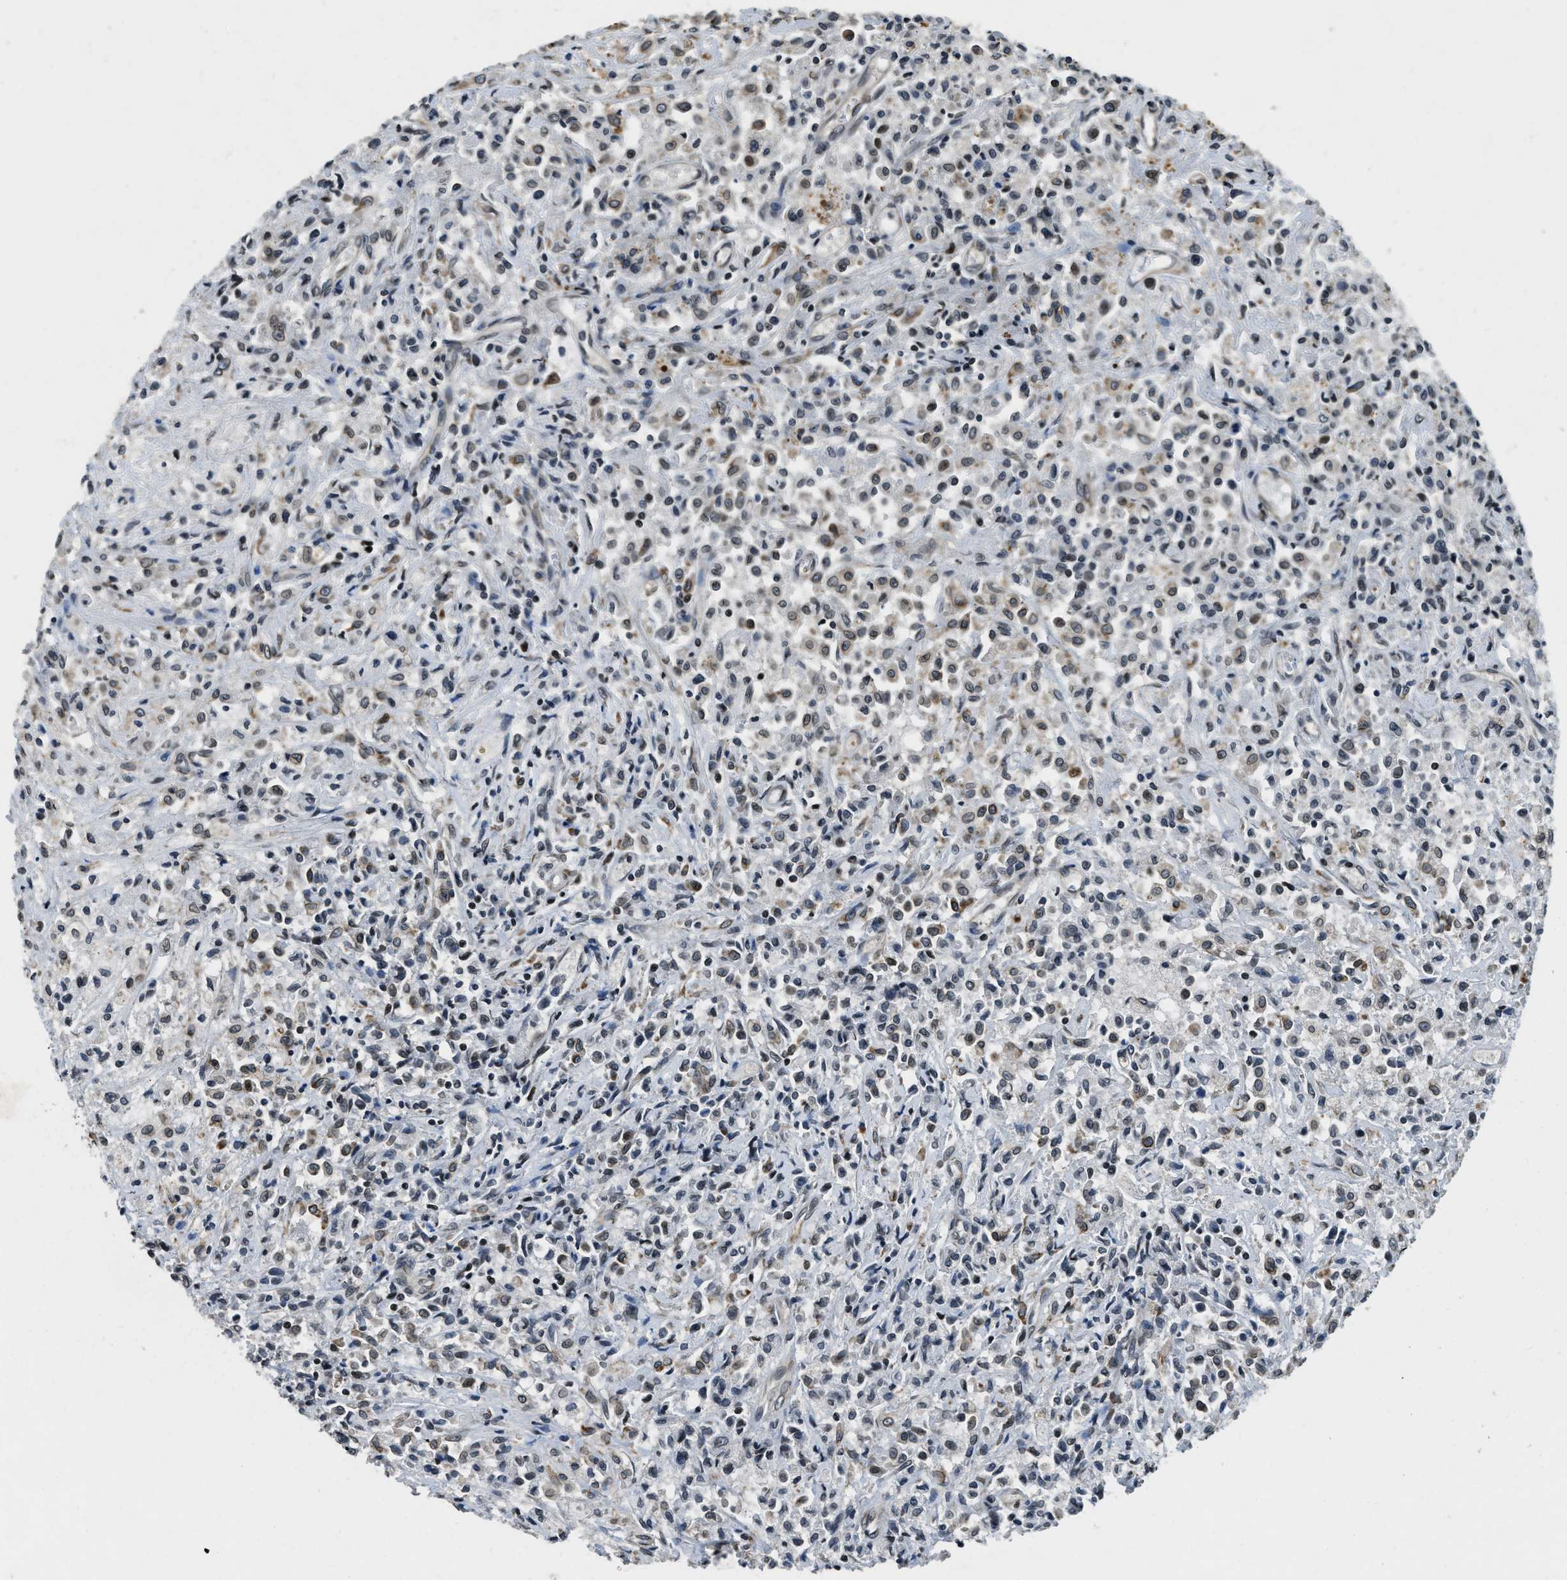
{"staining": {"intensity": "weak", "quantity": ">75%", "location": "nuclear"}, "tissue": "testis cancer", "cell_type": "Tumor cells", "image_type": "cancer", "snomed": [{"axis": "morphology", "description": "Carcinoma, Embryonal, NOS"}, {"axis": "topography", "description": "Testis"}], "caption": "The histopathology image shows a brown stain indicating the presence of a protein in the nuclear of tumor cells in testis cancer. Immunohistochemistry stains the protein of interest in brown and the nuclei are stained blue.", "gene": "ZC3HC1", "patient": {"sex": "male", "age": 2}}